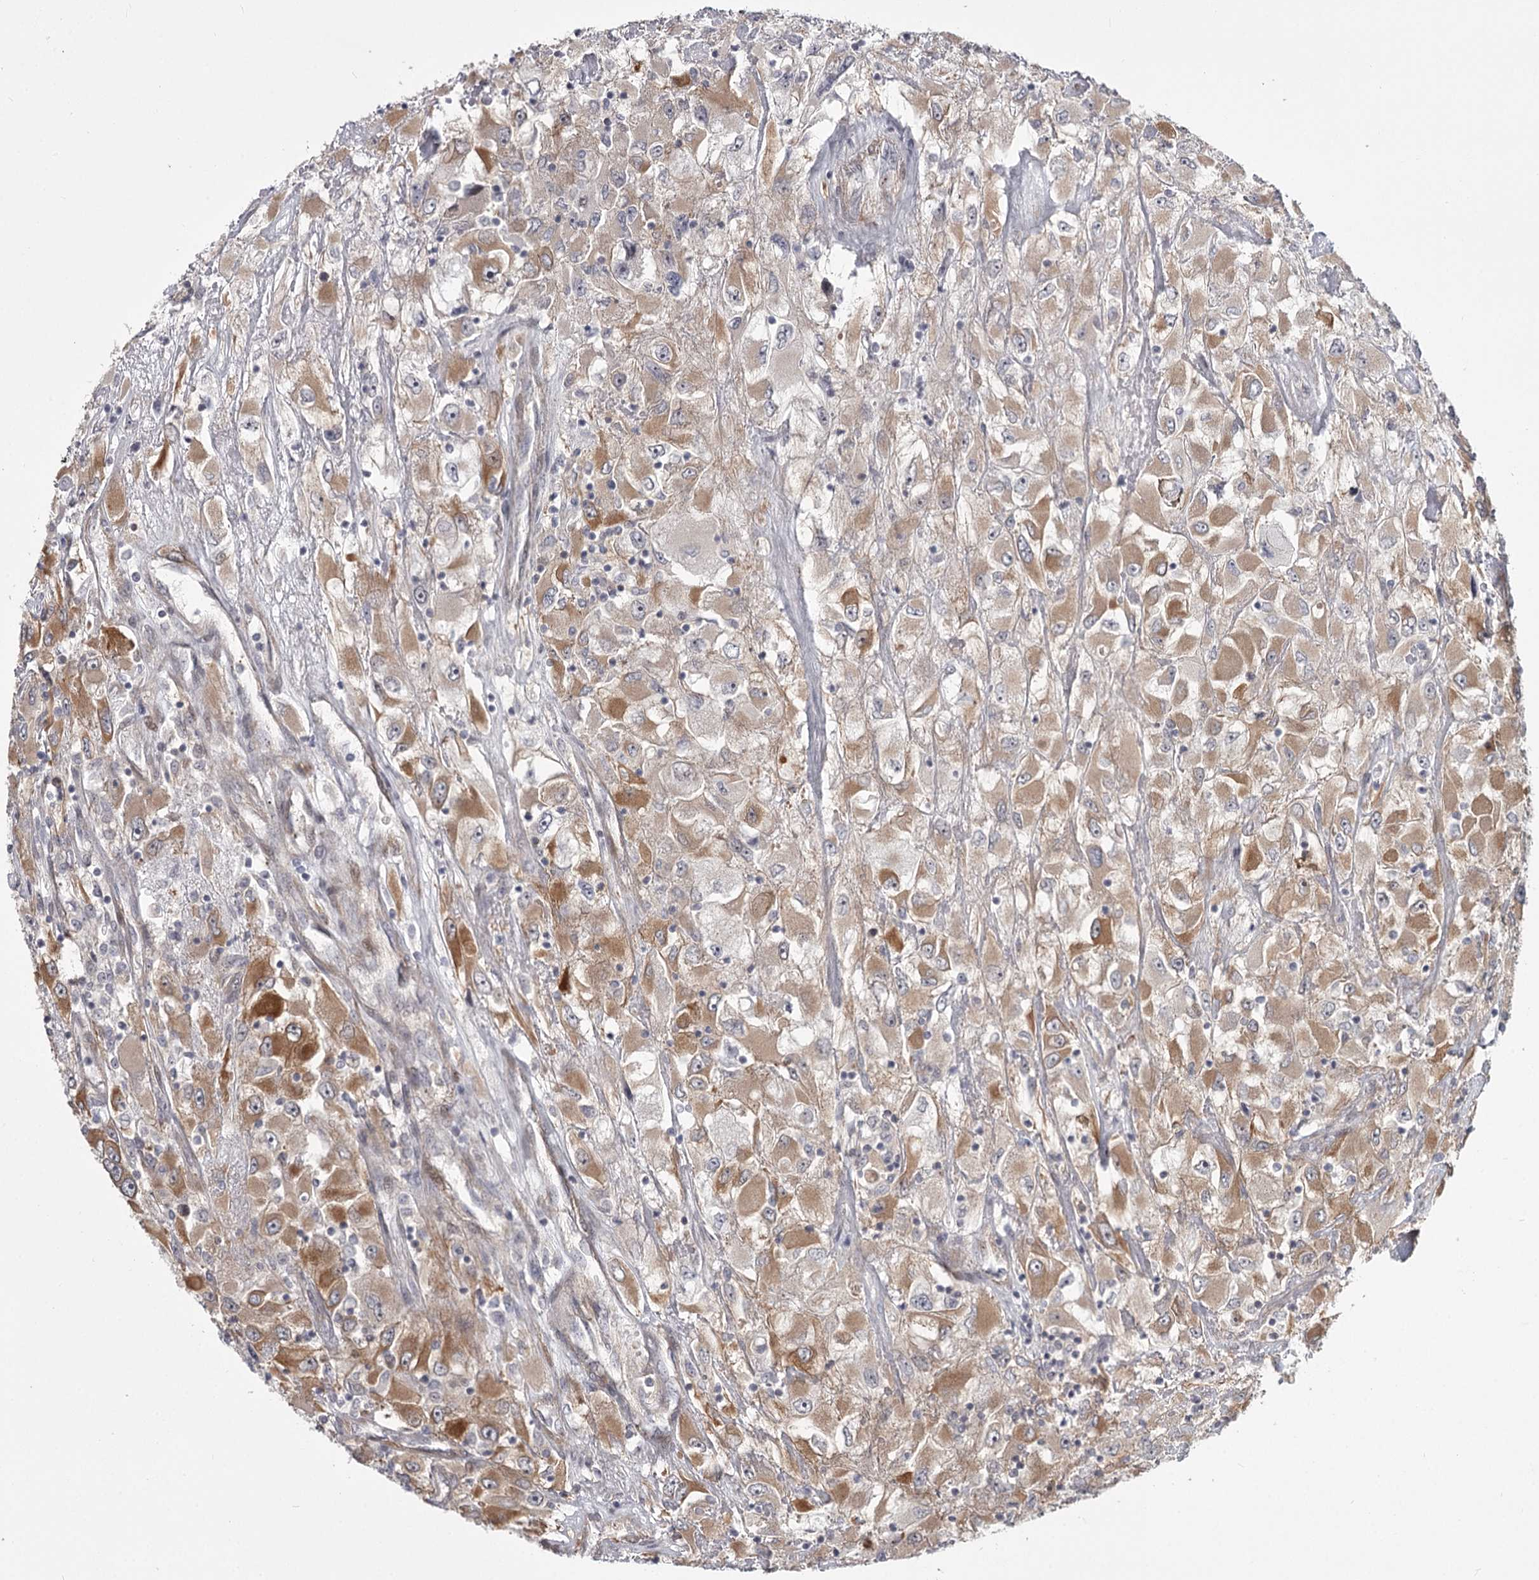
{"staining": {"intensity": "moderate", "quantity": "25%-75%", "location": "cytoplasmic/membranous"}, "tissue": "renal cancer", "cell_type": "Tumor cells", "image_type": "cancer", "snomed": [{"axis": "morphology", "description": "Adenocarcinoma, NOS"}, {"axis": "topography", "description": "Kidney"}], "caption": "IHC image of neoplastic tissue: renal cancer stained using immunohistochemistry (IHC) displays medium levels of moderate protein expression localized specifically in the cytoplasmic/membranous of tumor cells, appearing as a cytoplasmic/membranous brown color.", "gene": "CCNG2", "patient": {"sex": "female", "age": 52}}